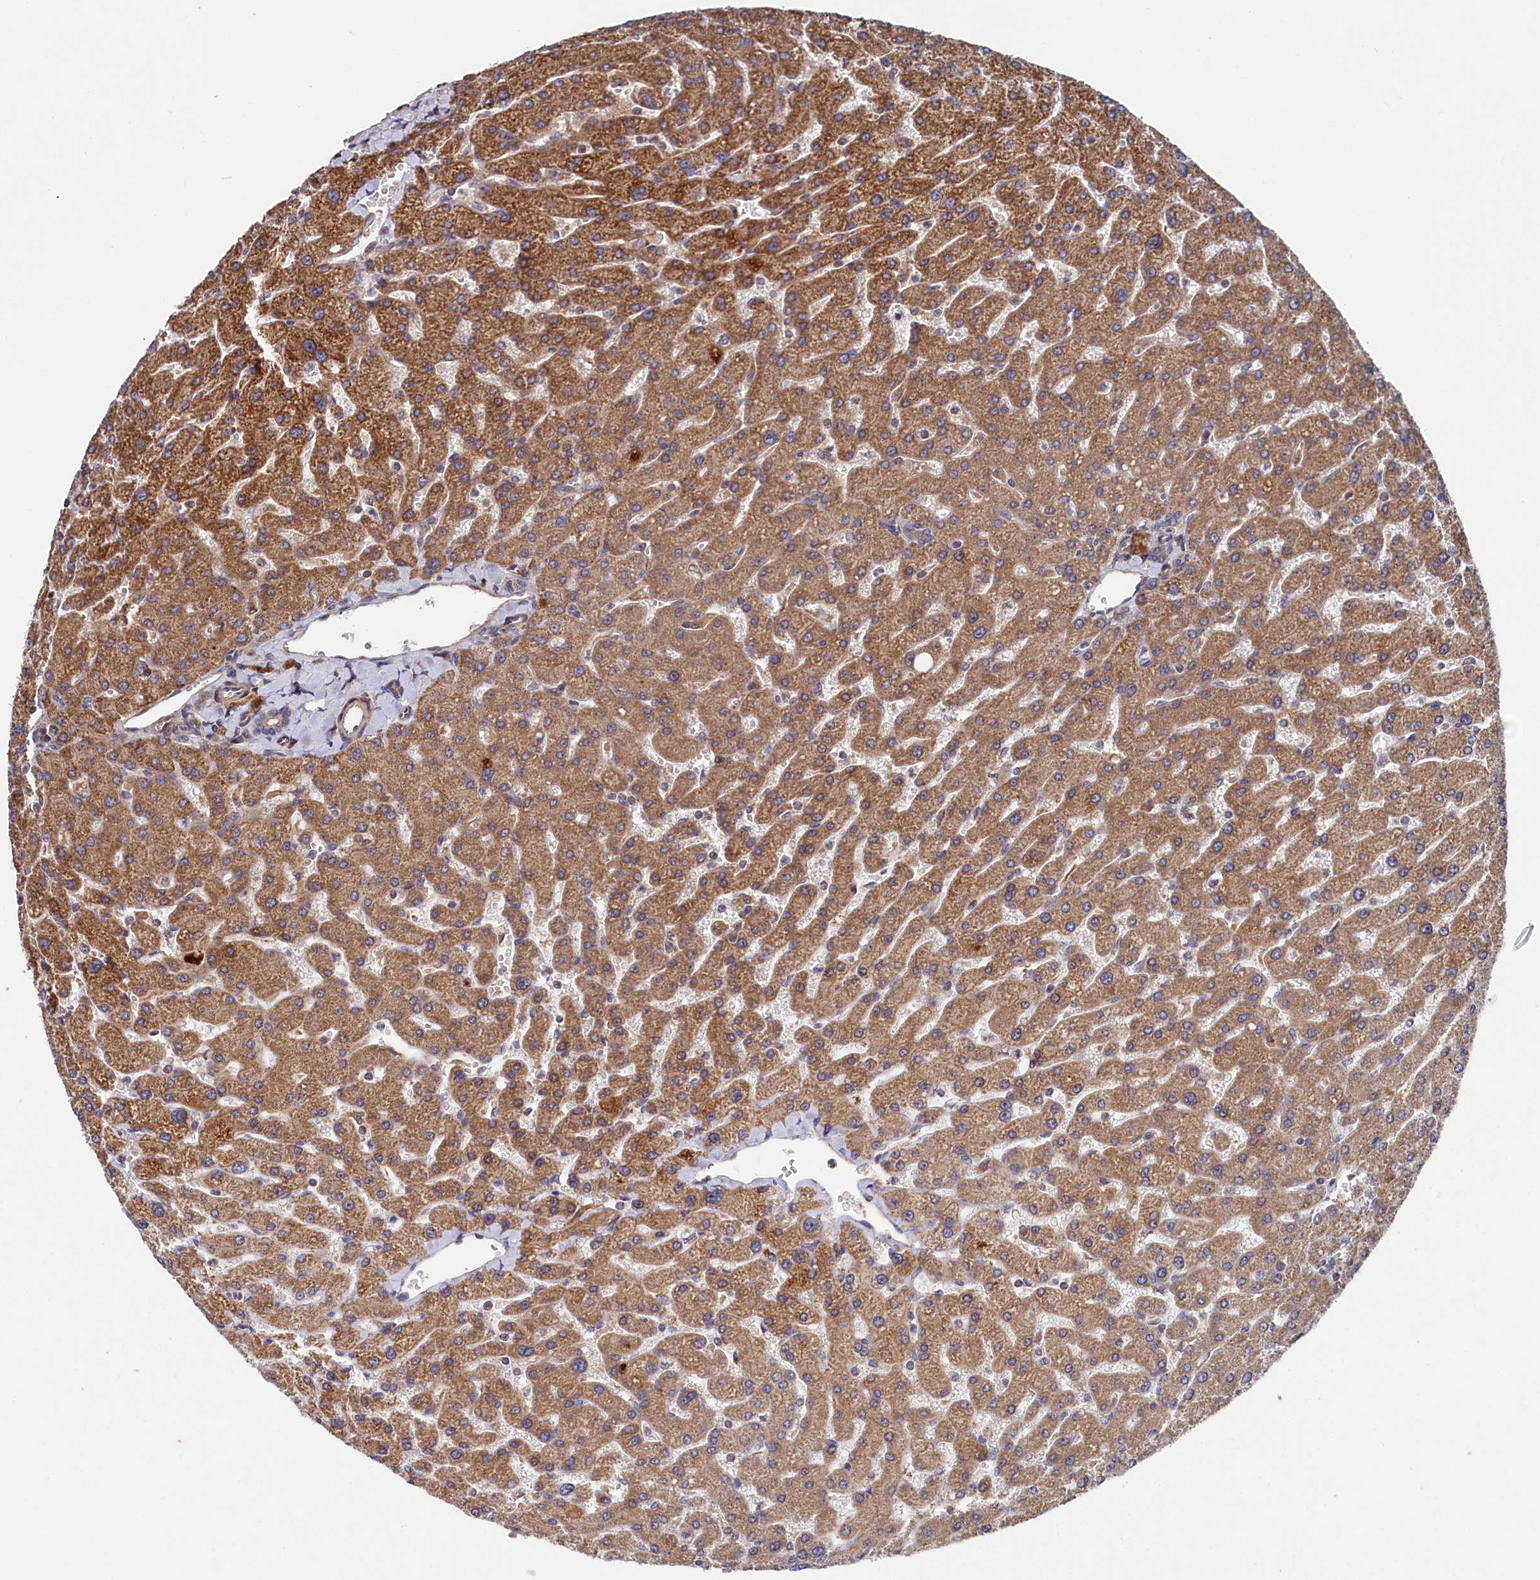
{"staining": {"intensity": "weak", "quantity": ">75%", "location": "cytoplasmic/membranous"}, "tissue": "liver", "cell_type": "Cholangiocytes", "image_type": "normal", "snomed": [{"axis": "morphology", "description": "Normal tissue, NOS"}, {"axis": "topography", "description": "Liver"}], "caption": "Immunohistochemical staining of benign liver exhibits weak cytoplasmic/membranous protein expression in about >75% of cholangiocytes.", "gene": "SUPV3L1", "patient": {"sex": "male", "age": 55}}